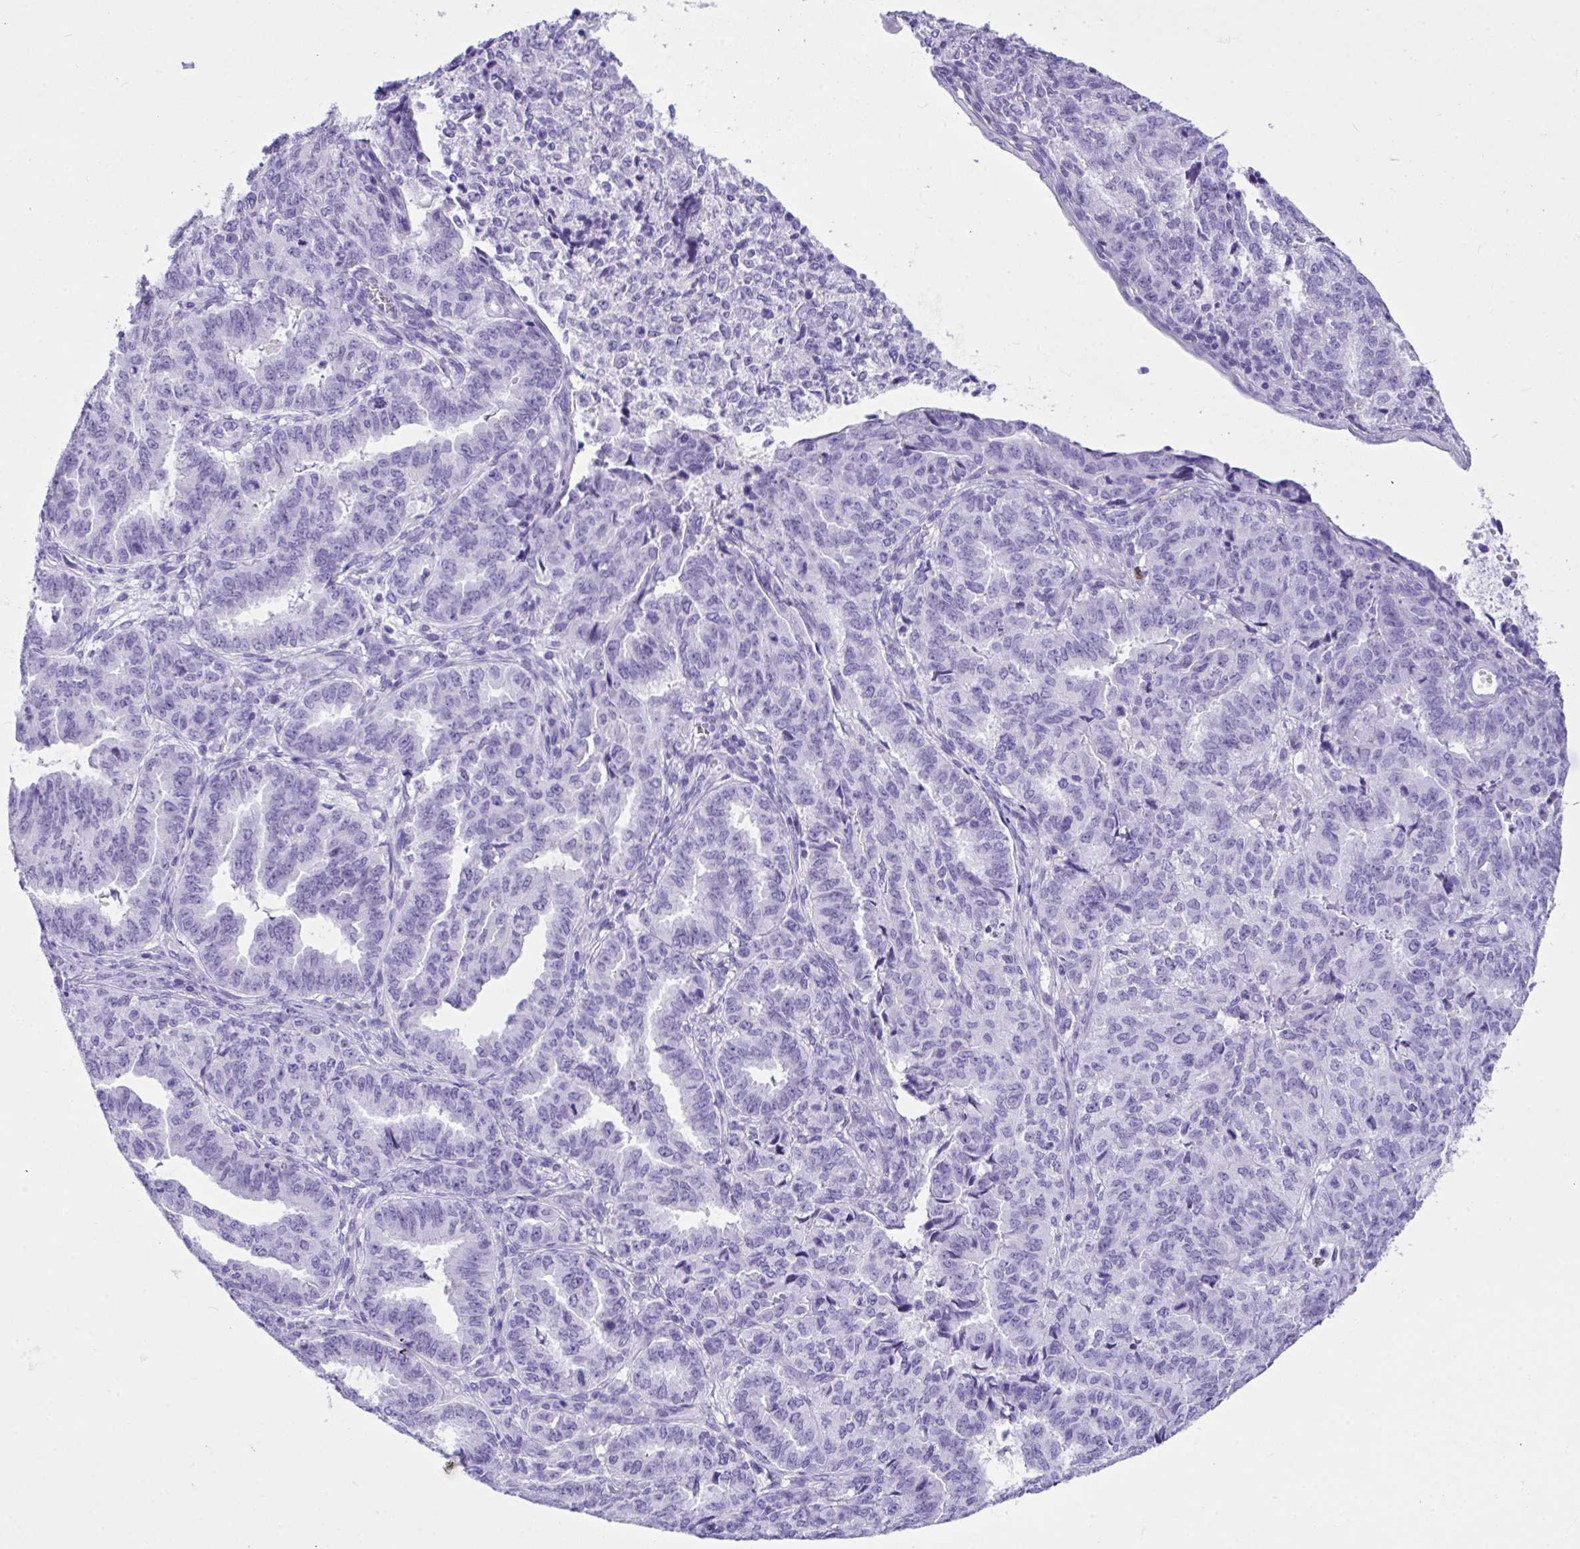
{"staining": {"intensity": "negative", "quantity": "none", "location": "none"}, "tissue": "endometrial cancer", "cell_type": "Tumor cells", "image_type": "cancer", "snomed": [{"axis": "morphology", "description": "Adenocarcinoma, NOS"}, {"axis": "topography", "description": "Endometrium"}], "caption": "Tumor cells are negative for protein expression in human endometrial cancer.", "gene": "BEST4", "patient": {"sex": "female", "age": 50}}